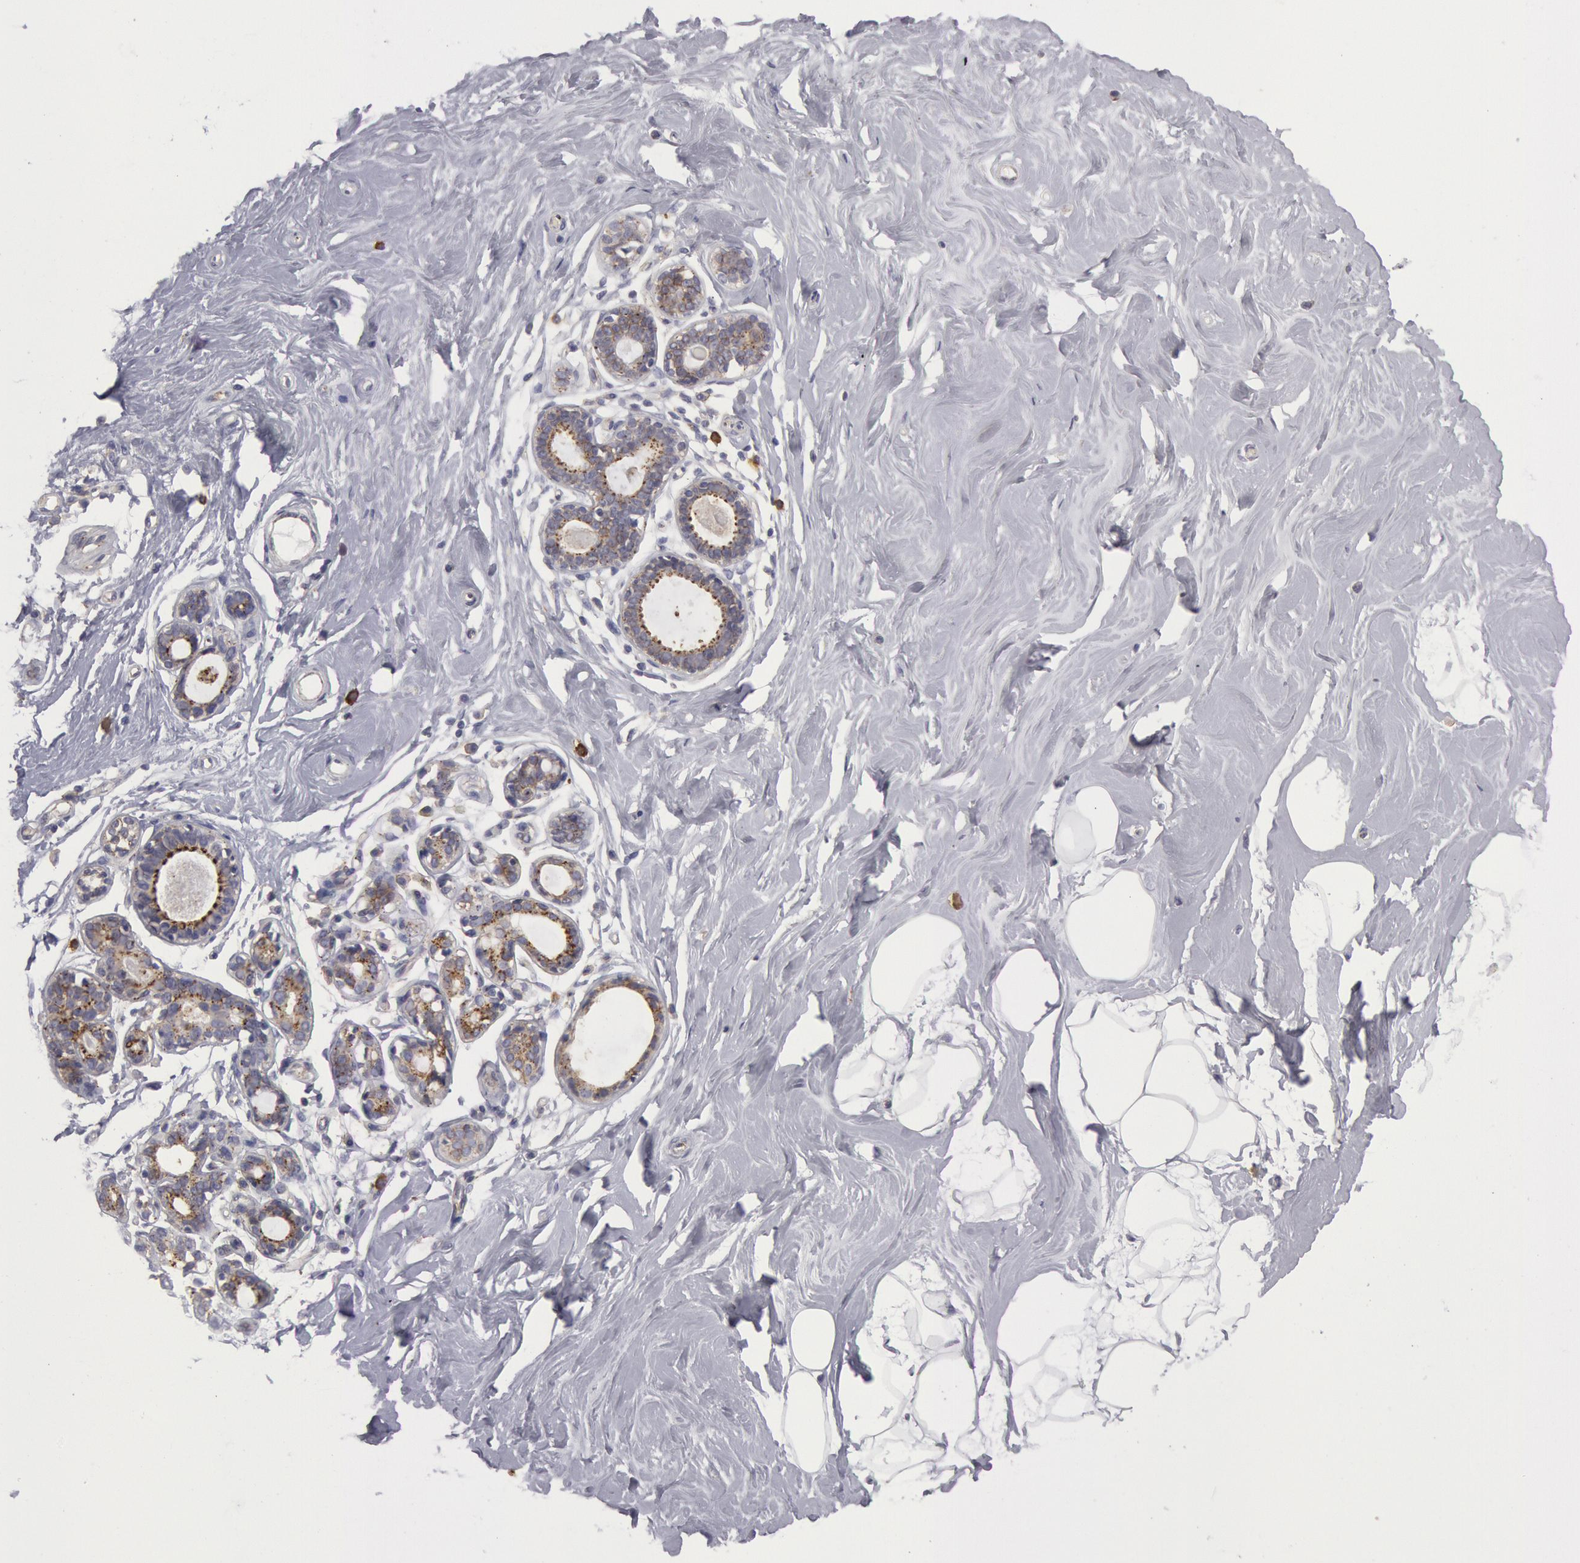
{"staining": {"intensity": "negative", "quantity": "none", "location": "none"}, "tissue": "adipose tissue", "cell_type": "Adipocytes", "image_type": "normal", "snomed": [{"axis": "morphology", "description": "Normal tissue, NOS"}, {"axis": "topography", "description": "Breast"}], "caption": "DAB immunohistochemical staining of benign human adipose tissue exhibits no significant positivity in adipocytes.", "gene": "FLOT1", "patient": {"sex": "female", "age": 44}}